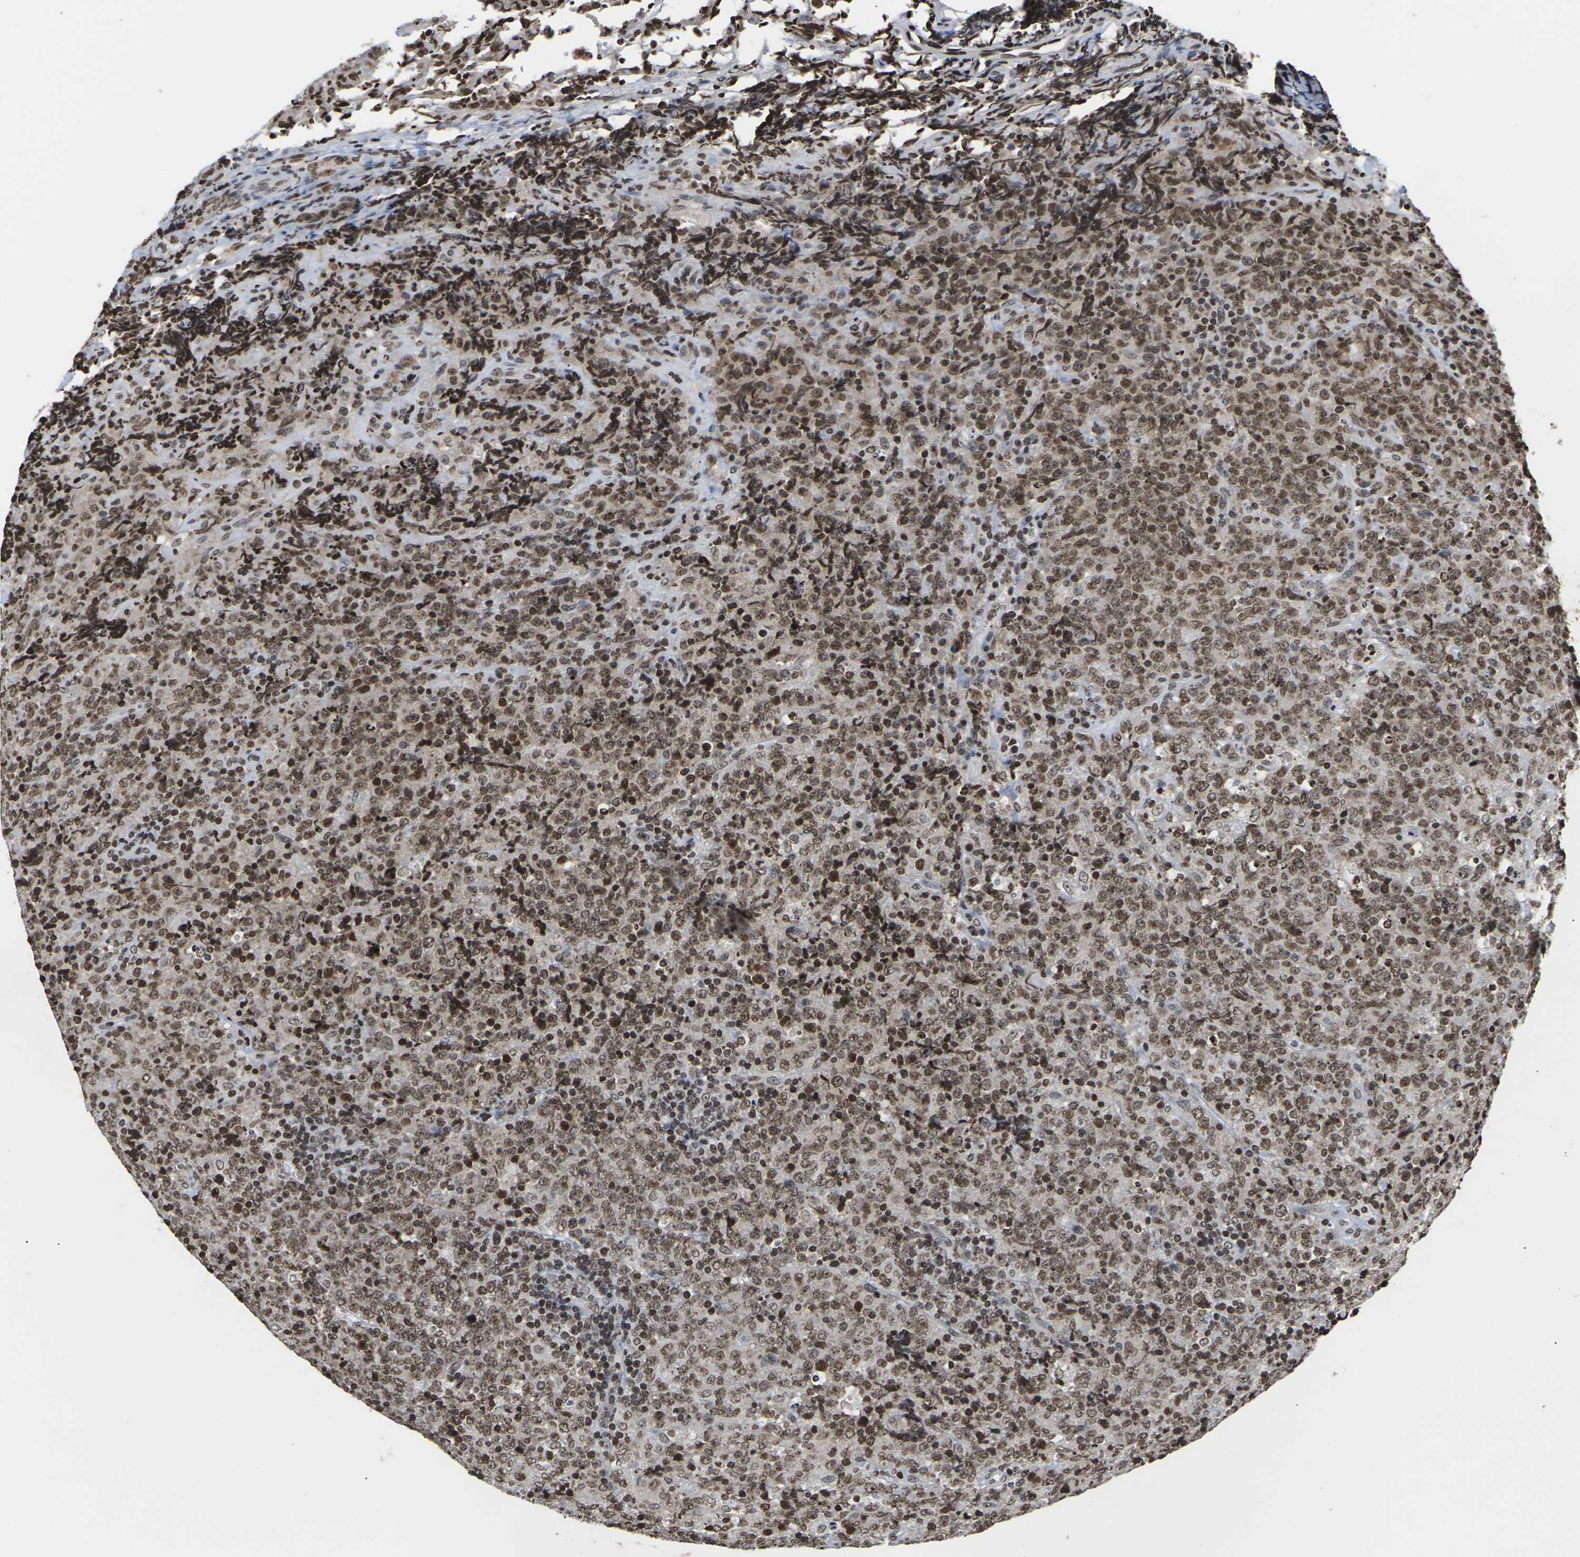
{"staining": {"intensity": "moderate", "quantity": ">75%", "location": "nuclear"}, "tissue": "lymphoma", "cell_type": "Tumor cells", "image_type": "cancer", "snomed": [{"axis": "morphology", "description": "Malignant lymphoma, non-Hodgkin's type, High grade"}, {"axis": "topography", "description": "Tonsil"}], "caption": "Malignant lymphoma, non-Hodgkin's type (high-grade) stained for a protein displays moderate nuclear positivity in tumor cells. Using DAB (3,3'-diaminobenzidine) (brown) and hematoxylin (blue) stains, captured at high magnification using brightfield microscopy.", "gene": "ETV5", "patient": {"sex": "female", "age": 36}}